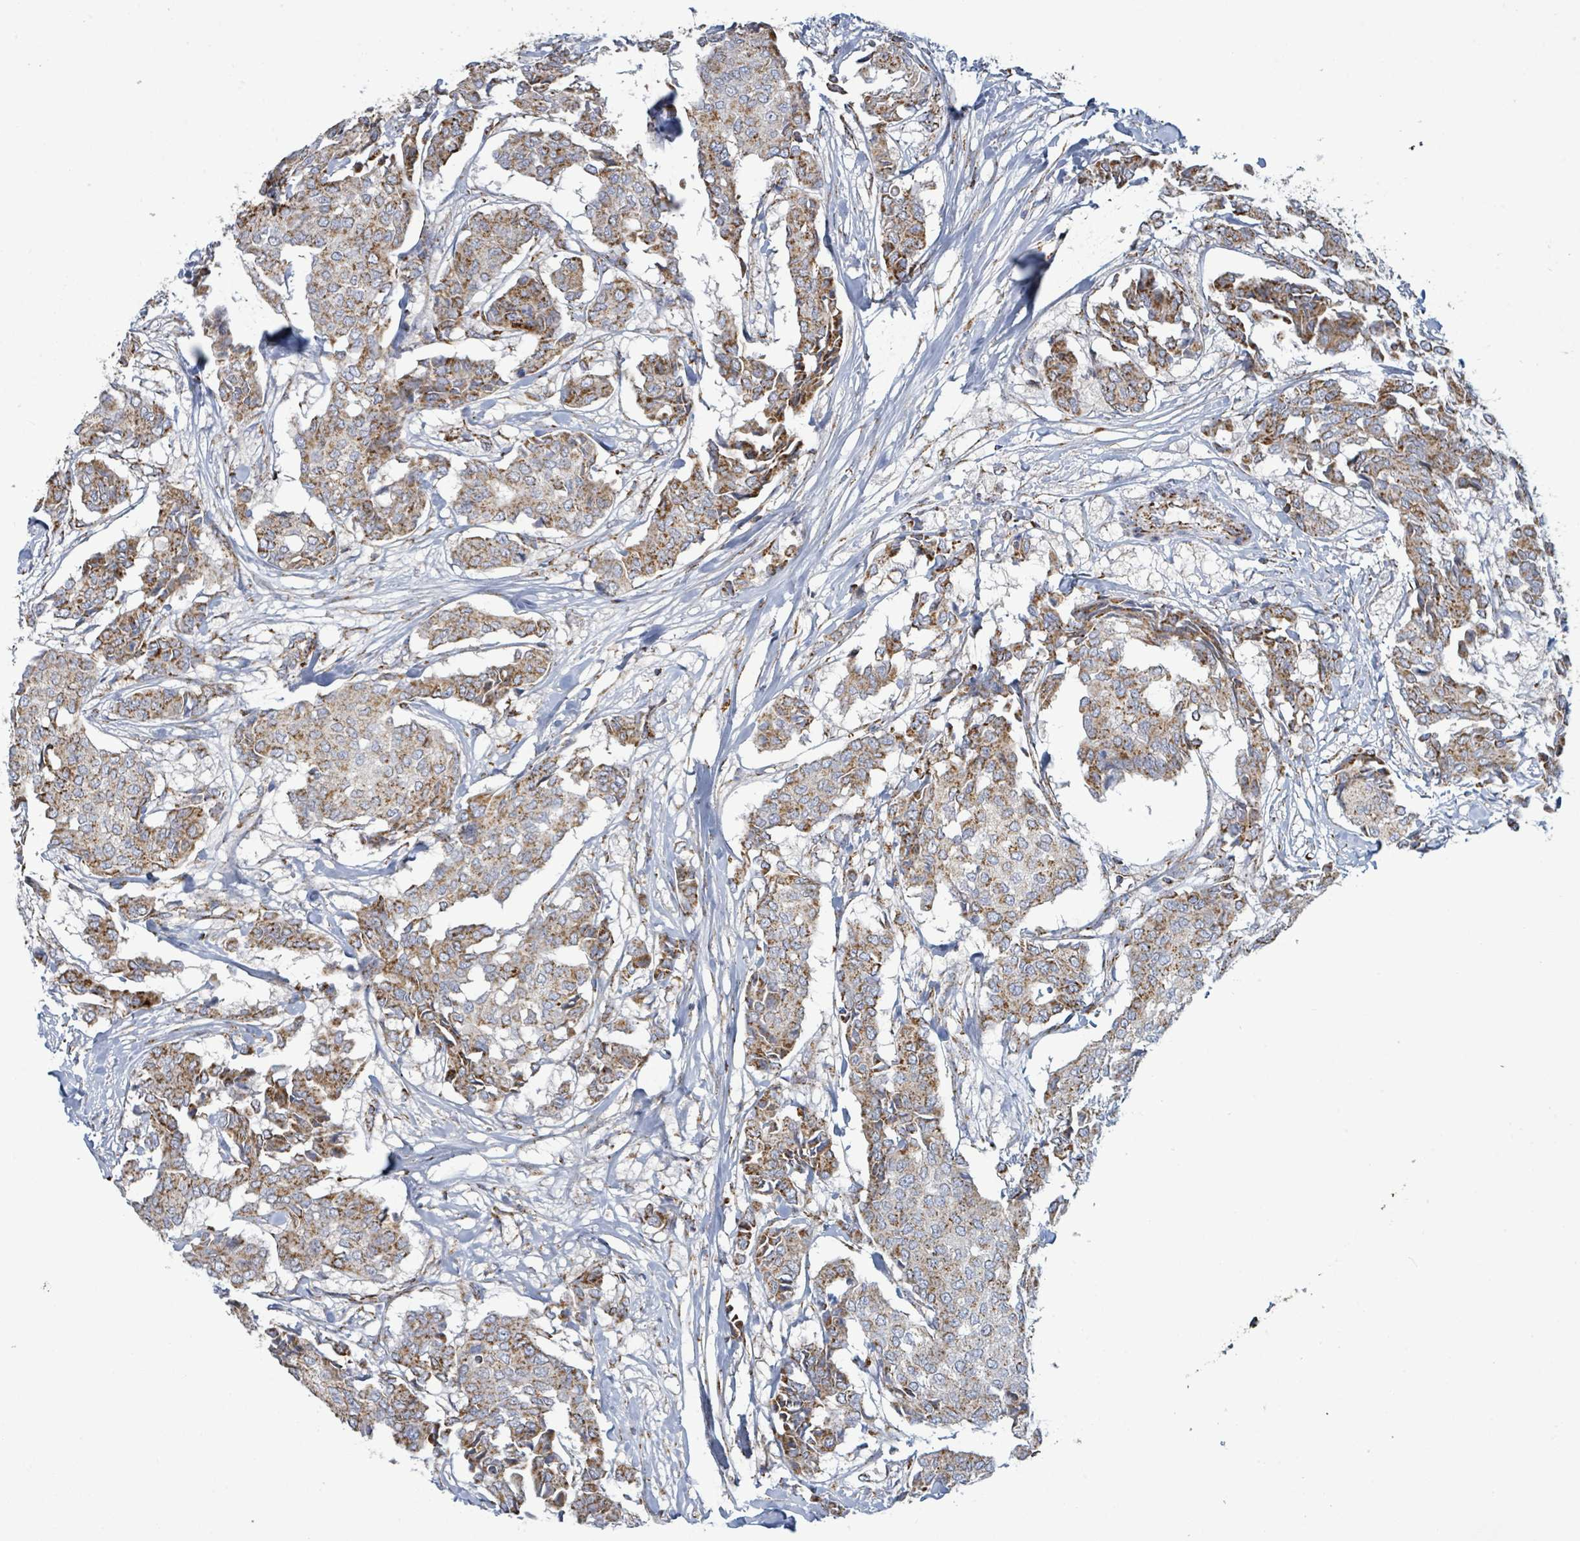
{"staining": {"intensity": "moderate", "quantity": ">75%", "location": "cytoplasmic/membranous"}, "tissue": "breast cancer", "cell_type": "Tumor cells", "image_type": "cancer", "snomed": [{"axis": "morphology", "description": "Duct carcinoma"}, {"axis": "topography", "description": "Breast"}], "caption": "Protein staining of breast cancer (intraductal carcinoma) tissue demonstrates moderate cytoplasmic/membranous expression in approximately >75% of tumor cells.", "gene": "SUCLG2", "patient": {"sex": "female", "age": 75}}